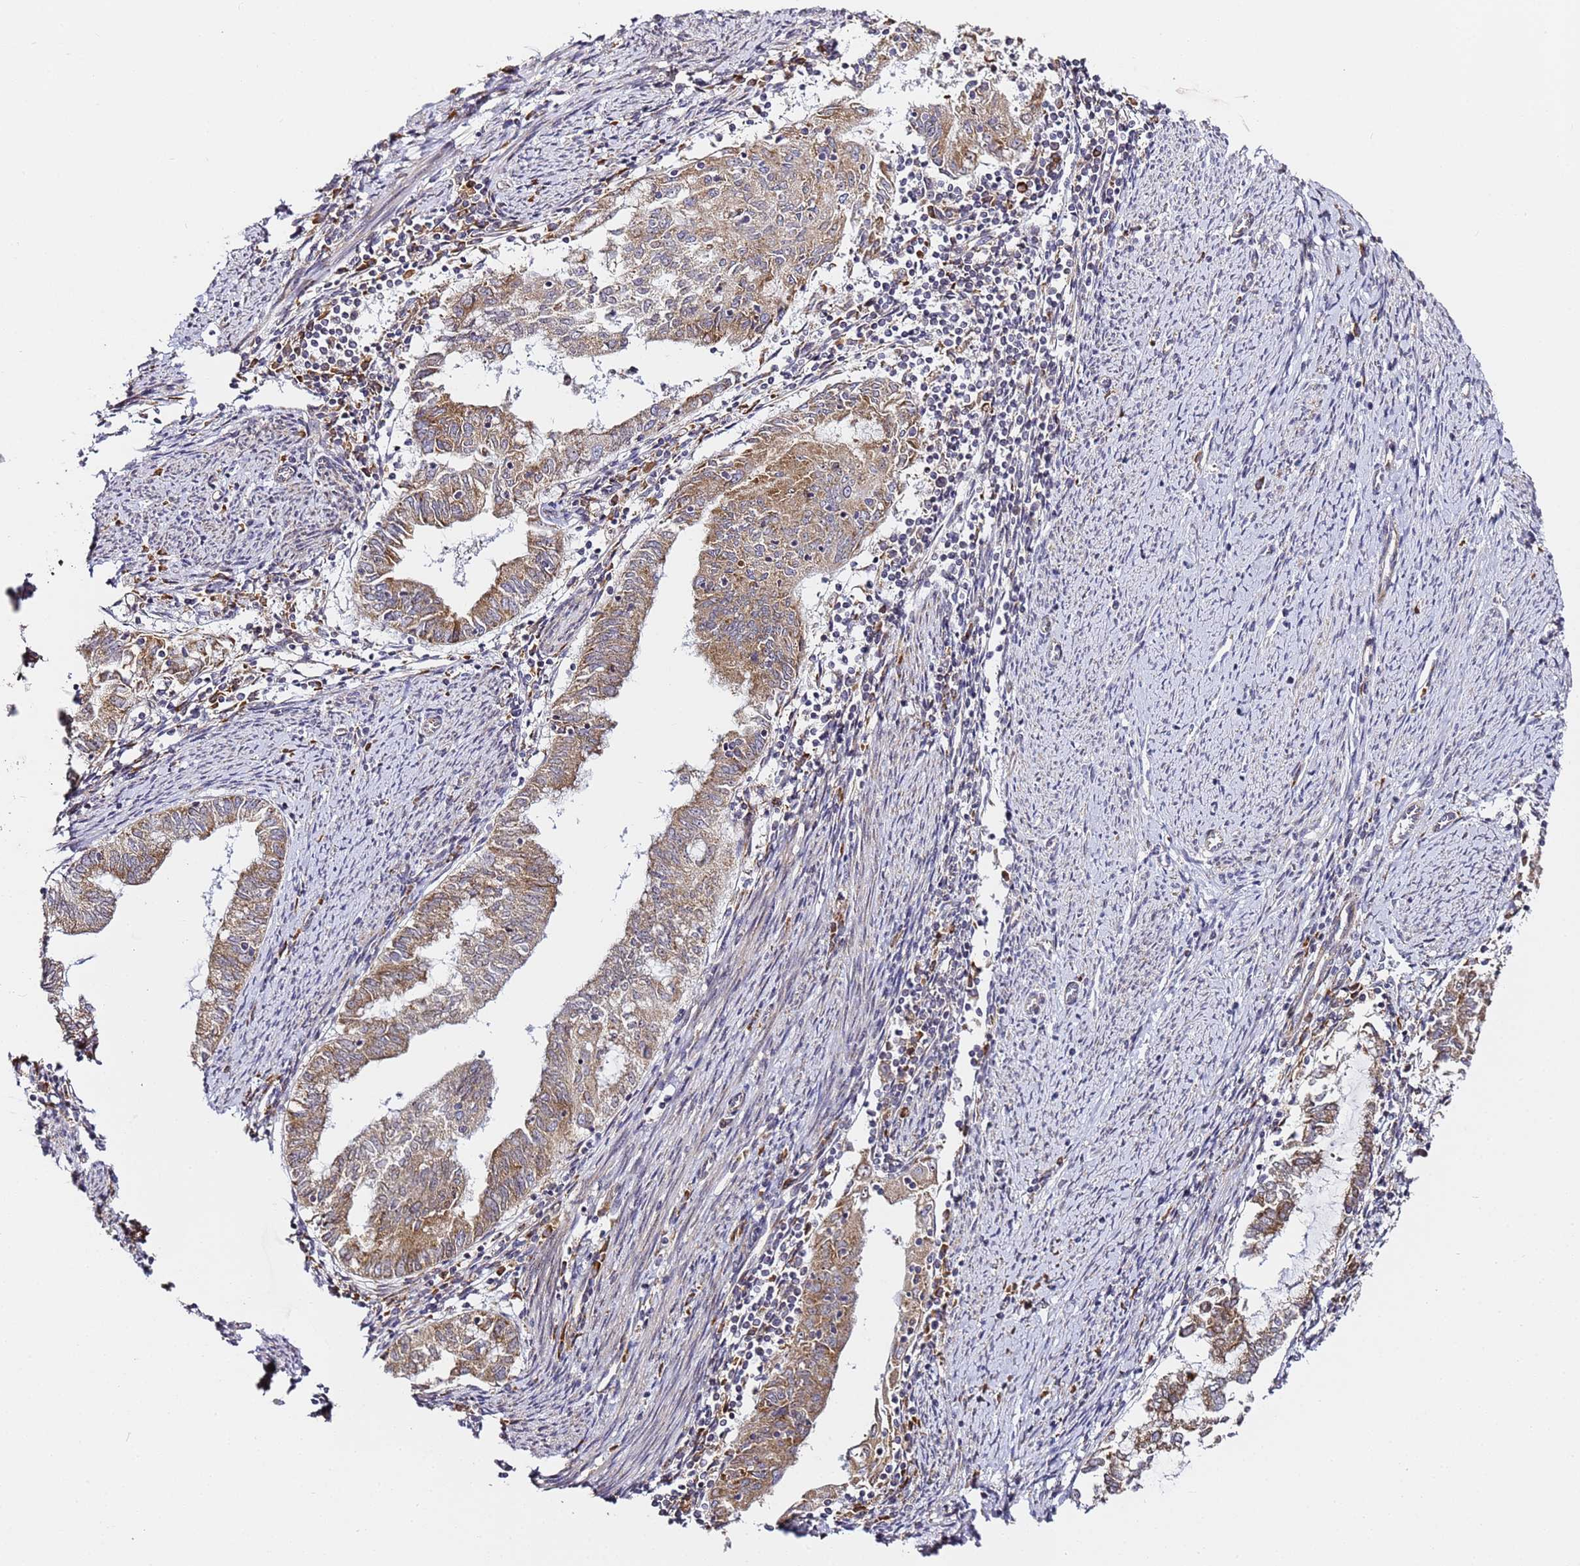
{"staining": {"intensity": "moderate", "quantity": ">75%", "location": "cytoplasmic/membranous"}, "tissue": "endometrial cancer", "cell_type": "Tumor cells", "image_type": "cancer", "snomed": [{"axis": "morphology", "description": "Adenocarcinoma, NOS"}, {"axis": "topography", "description": "Endometrium"}], "caption": "Immunohistochemistry (DAB (3,3'-diaminobenzidine)) staining of human endometrial cancer (adenocarcinoma) demonstrates moderate cytoplasmic/membranous protein staining in approximately >75% of tumor cells. Nuclei are stained in blue.", "gene": "RPL13A", "patient": {"sex": "female", "age": 79}}